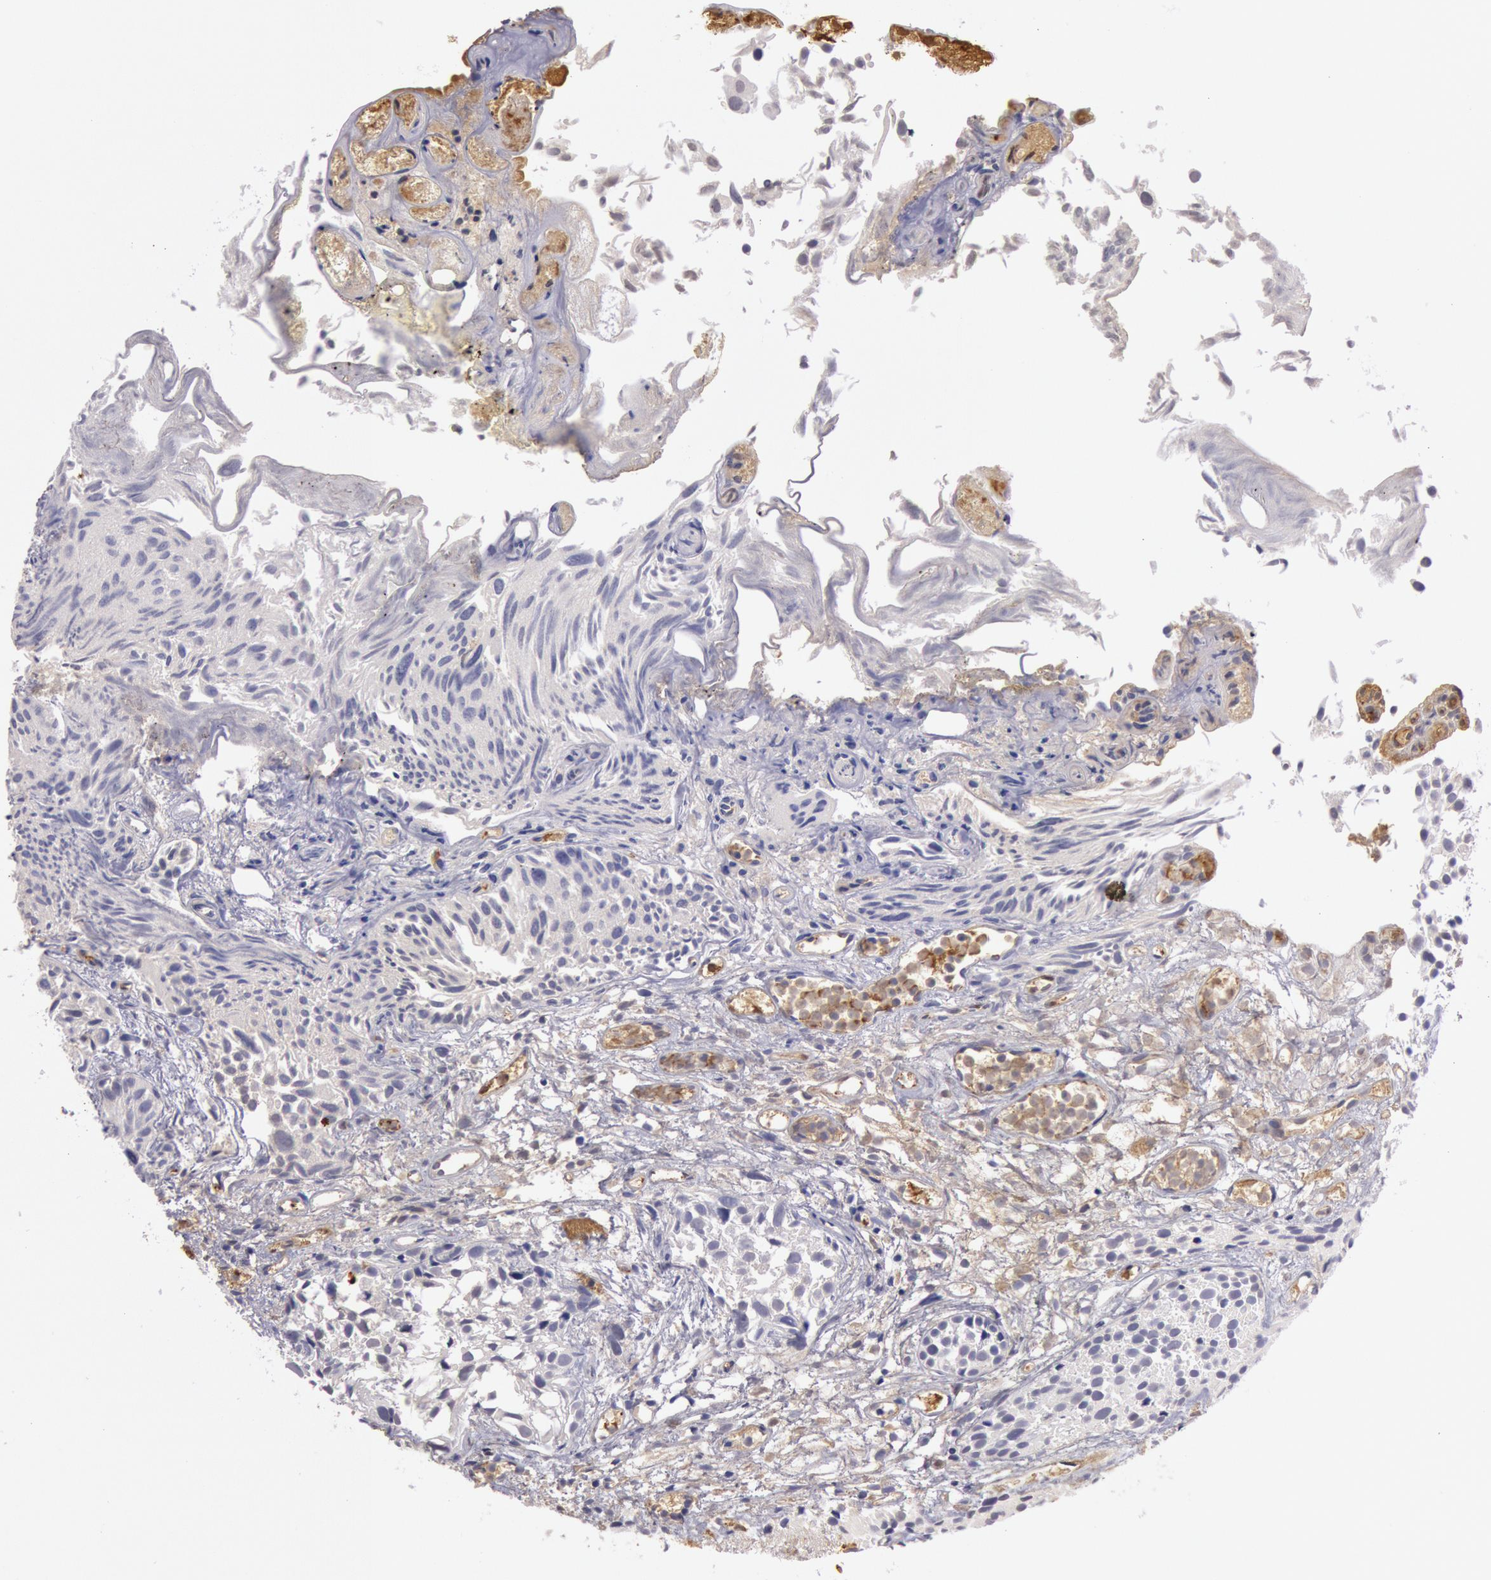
{"staining": {"intensity": "negative", "quantity": "none", "location": "none"}, "tissue": "urothelial cancer", "cell_type": "Tumor cells", "image_type": "cancer", "snomed": [{"axis": "morphology", "description": "Urothelial carcinoma, High grade"}, {"axis": "topography", "description": "Urinary bladder"}], "caption": "This image is of urothelial cancer stained with immunohistochemistry to label a protein in brown with the nuclei are counter-stained blue. There is no expression in tumor cells.", "gene": "C1R", "patient": {"sex": "female", "age": 78}}